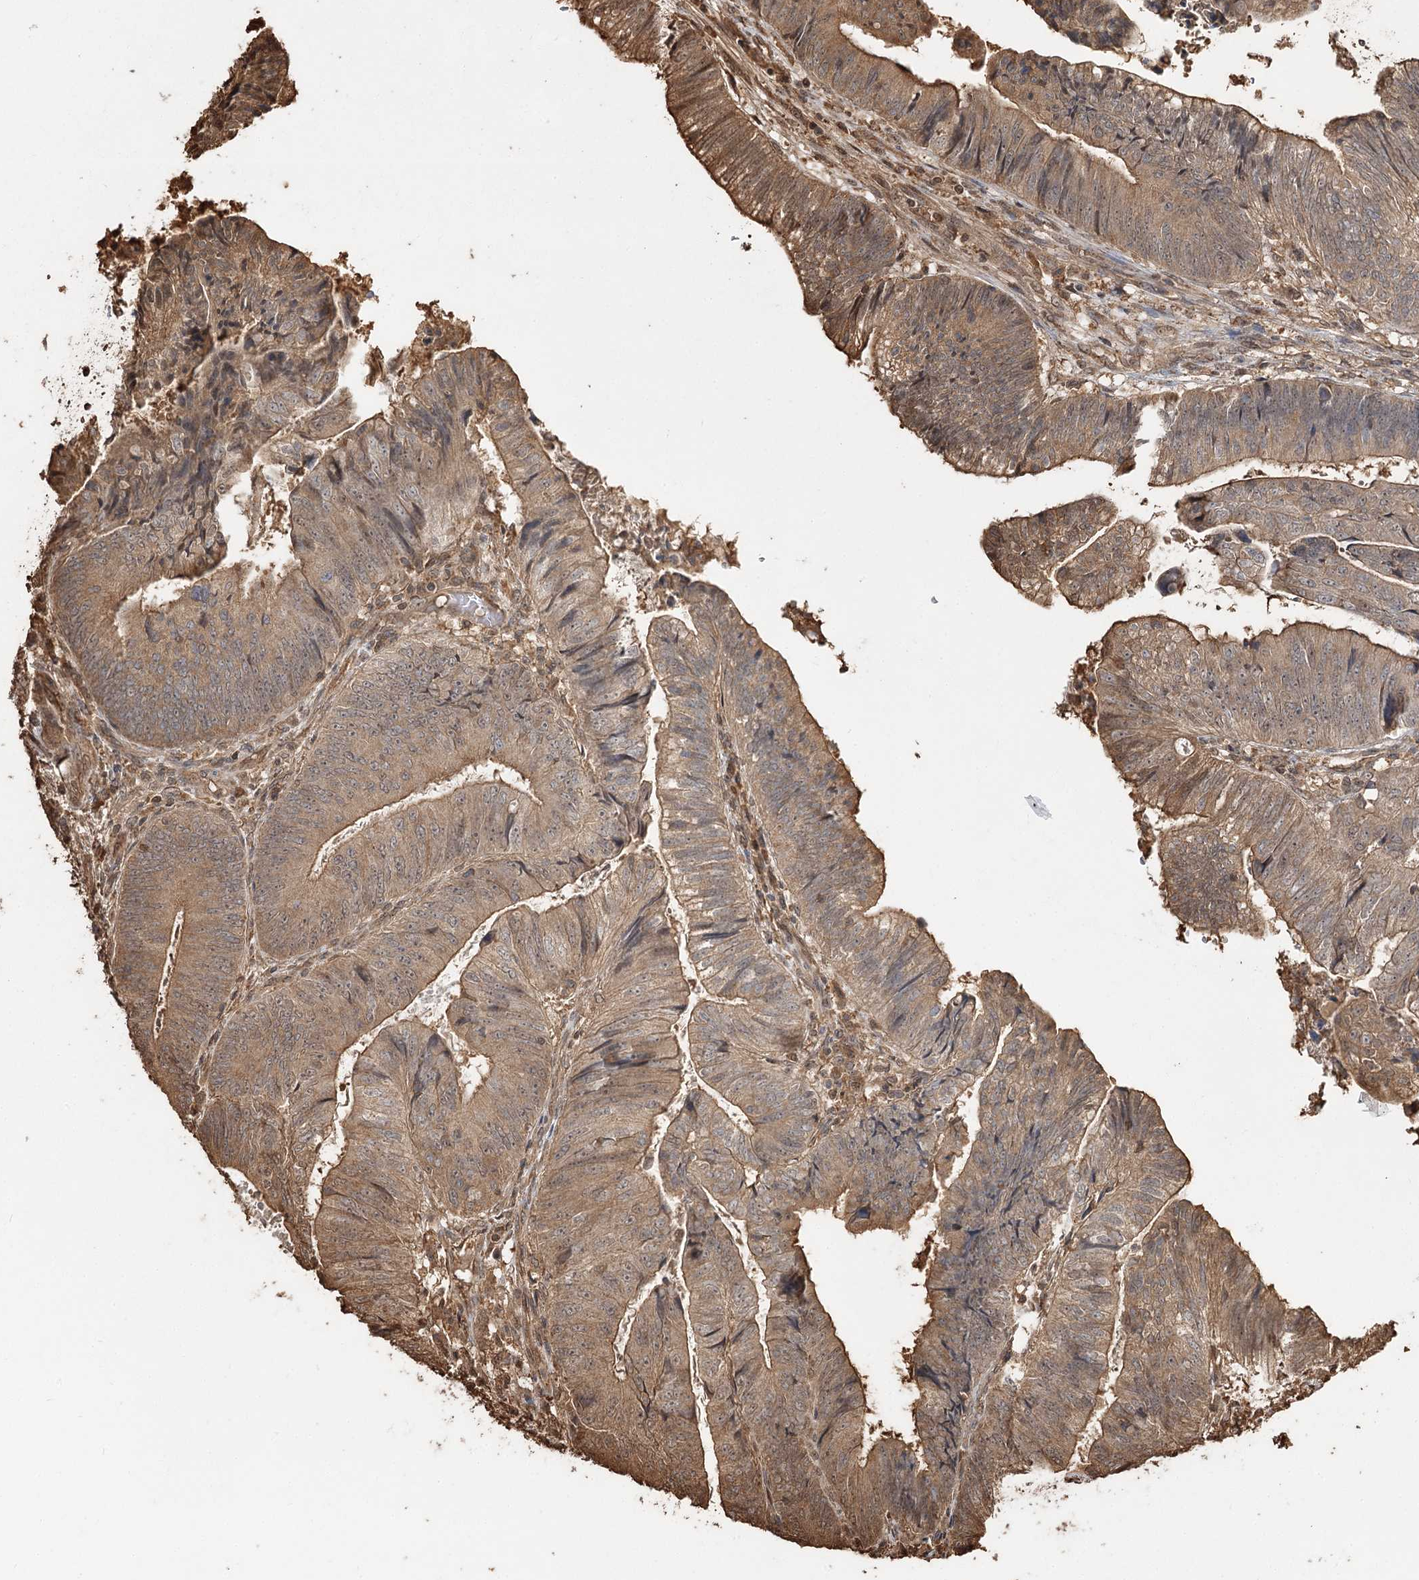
{"staining": {"intensity": "moderate", "quantity": ">75%", "location": "cytoplasmic/membranous"}, "tissue": "colorectal cancer", "cell_type": "Tumor cells", "image_type": "cancer", "snomed": [{"axis": "morphology", "description": "Adenocarcinoma, NOS"}, {"axis": "topography", "description": "Colon"}], "caption": "Immunohistochemistry micrograph of neoplastic tissue: colorectal cancer stained using immunohistochemistry (IHC) exhibits medium levels of moderate protein expression localized specifically in the cytoplasmic/membranous of tumor cells, appearing as a cytoplasmic/membranous brown color.", "gene": "PLCH1", "patient": {"sex": "female", "age": 67}}